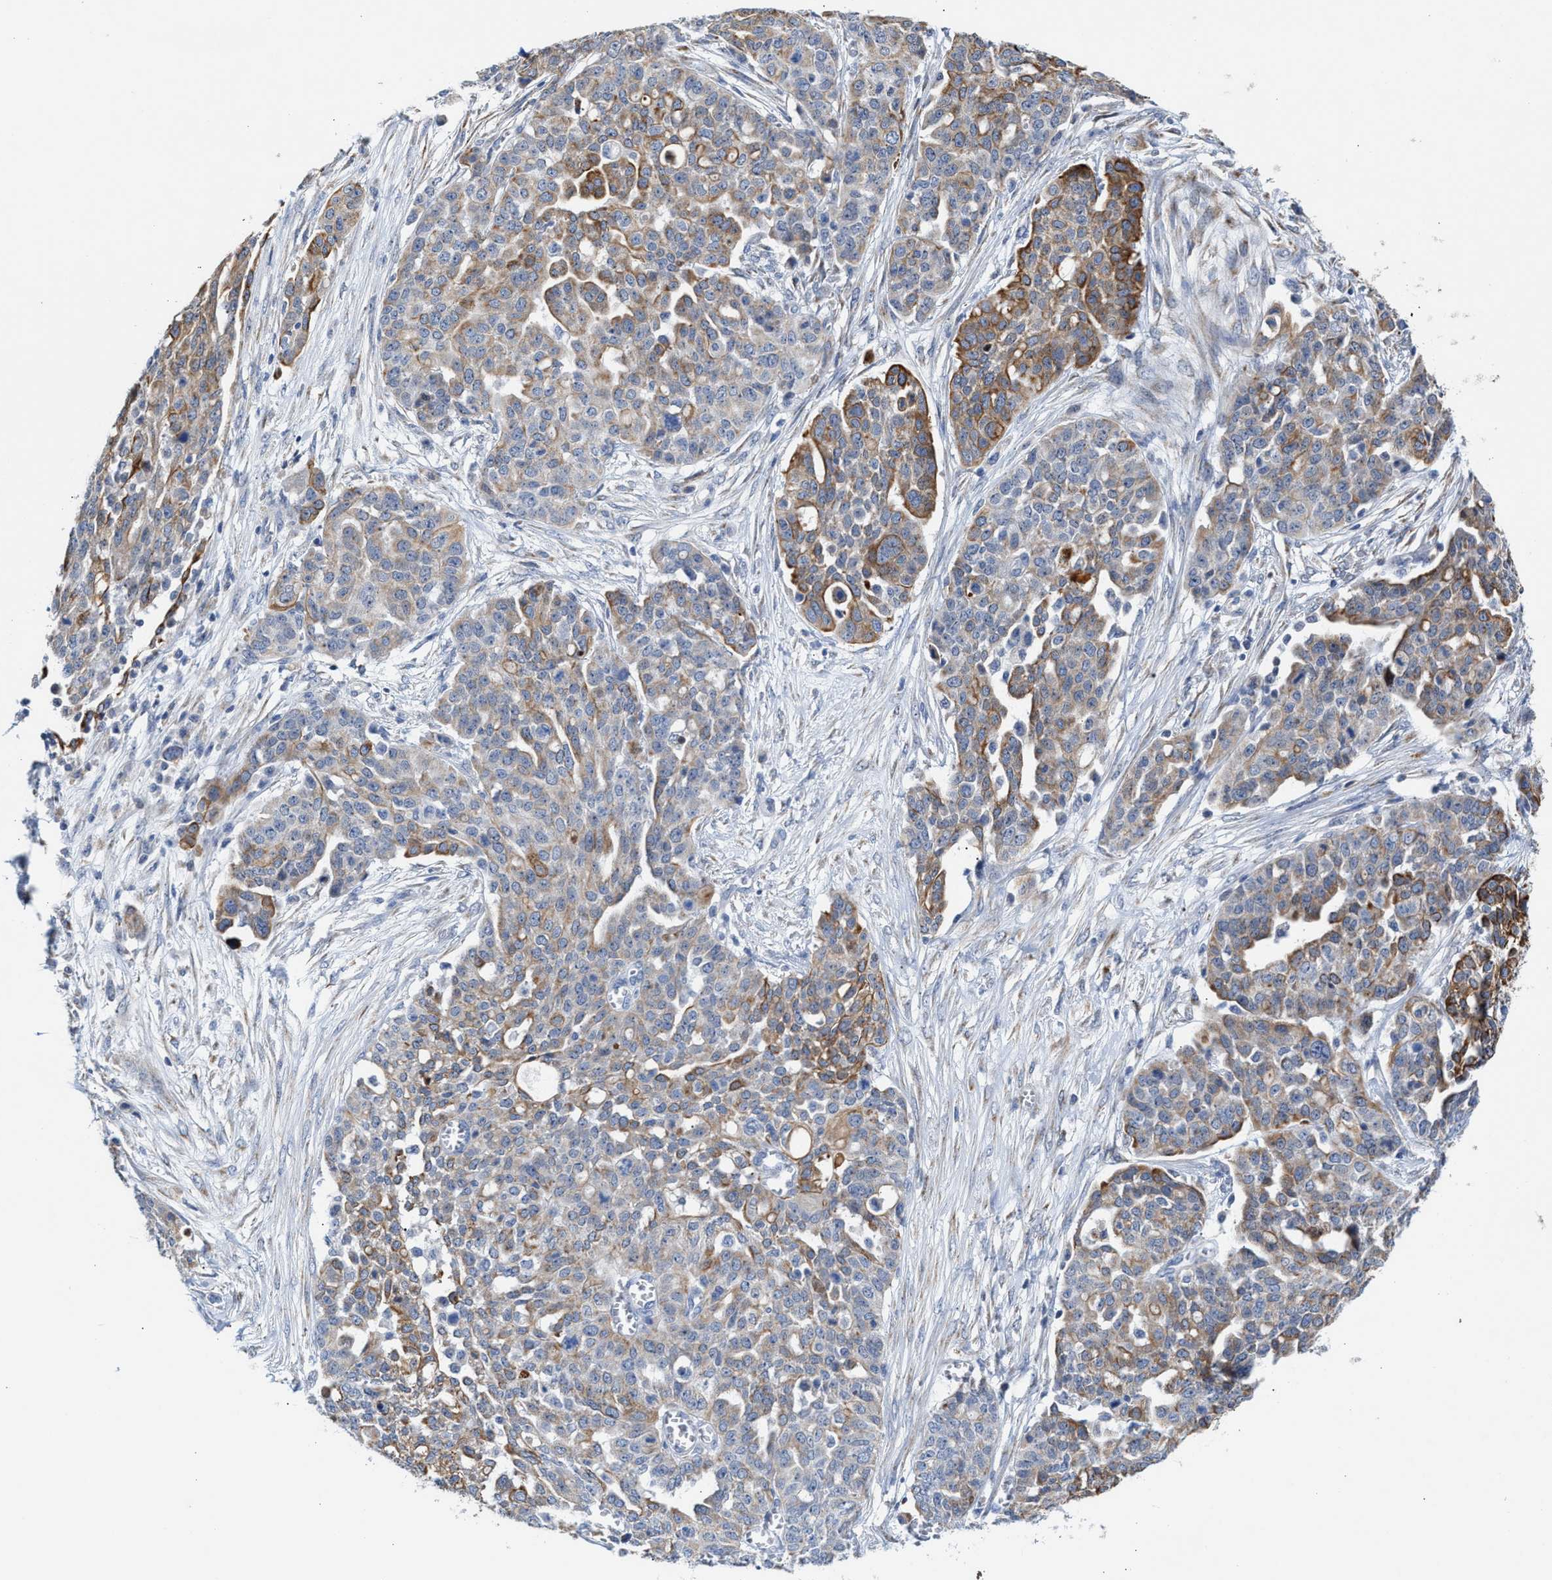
{"staining": {"intensity": "moderate", "quantity": "<25%", "location": "cytoplasmic/membranous"}, "tissue": "ovarian cancer", "cell_type": "Tumor cells", "image_type": "cancer", "snomed": [{"axis": "morphology", "description": "Cystadenocarcinoma, serous, NOS"}, {"axis": "topography", "description": "Soft tissue"}, {"axis": "topography", "description": "Ovary"}], "caption": "Immunohistochemistry (DAB) staining of ovarian cancer shows moderate cytoplasmic/membranous protein expression in approximately <25% of tumor cells. (Stains: DAB (3,3'-diaminobenzidine) in brown, nuclei in blue, Microscopy: brightfield microscopy at high magnification).", "gene": "JAG1", "patient": {"sex": "female", "age": 57}}